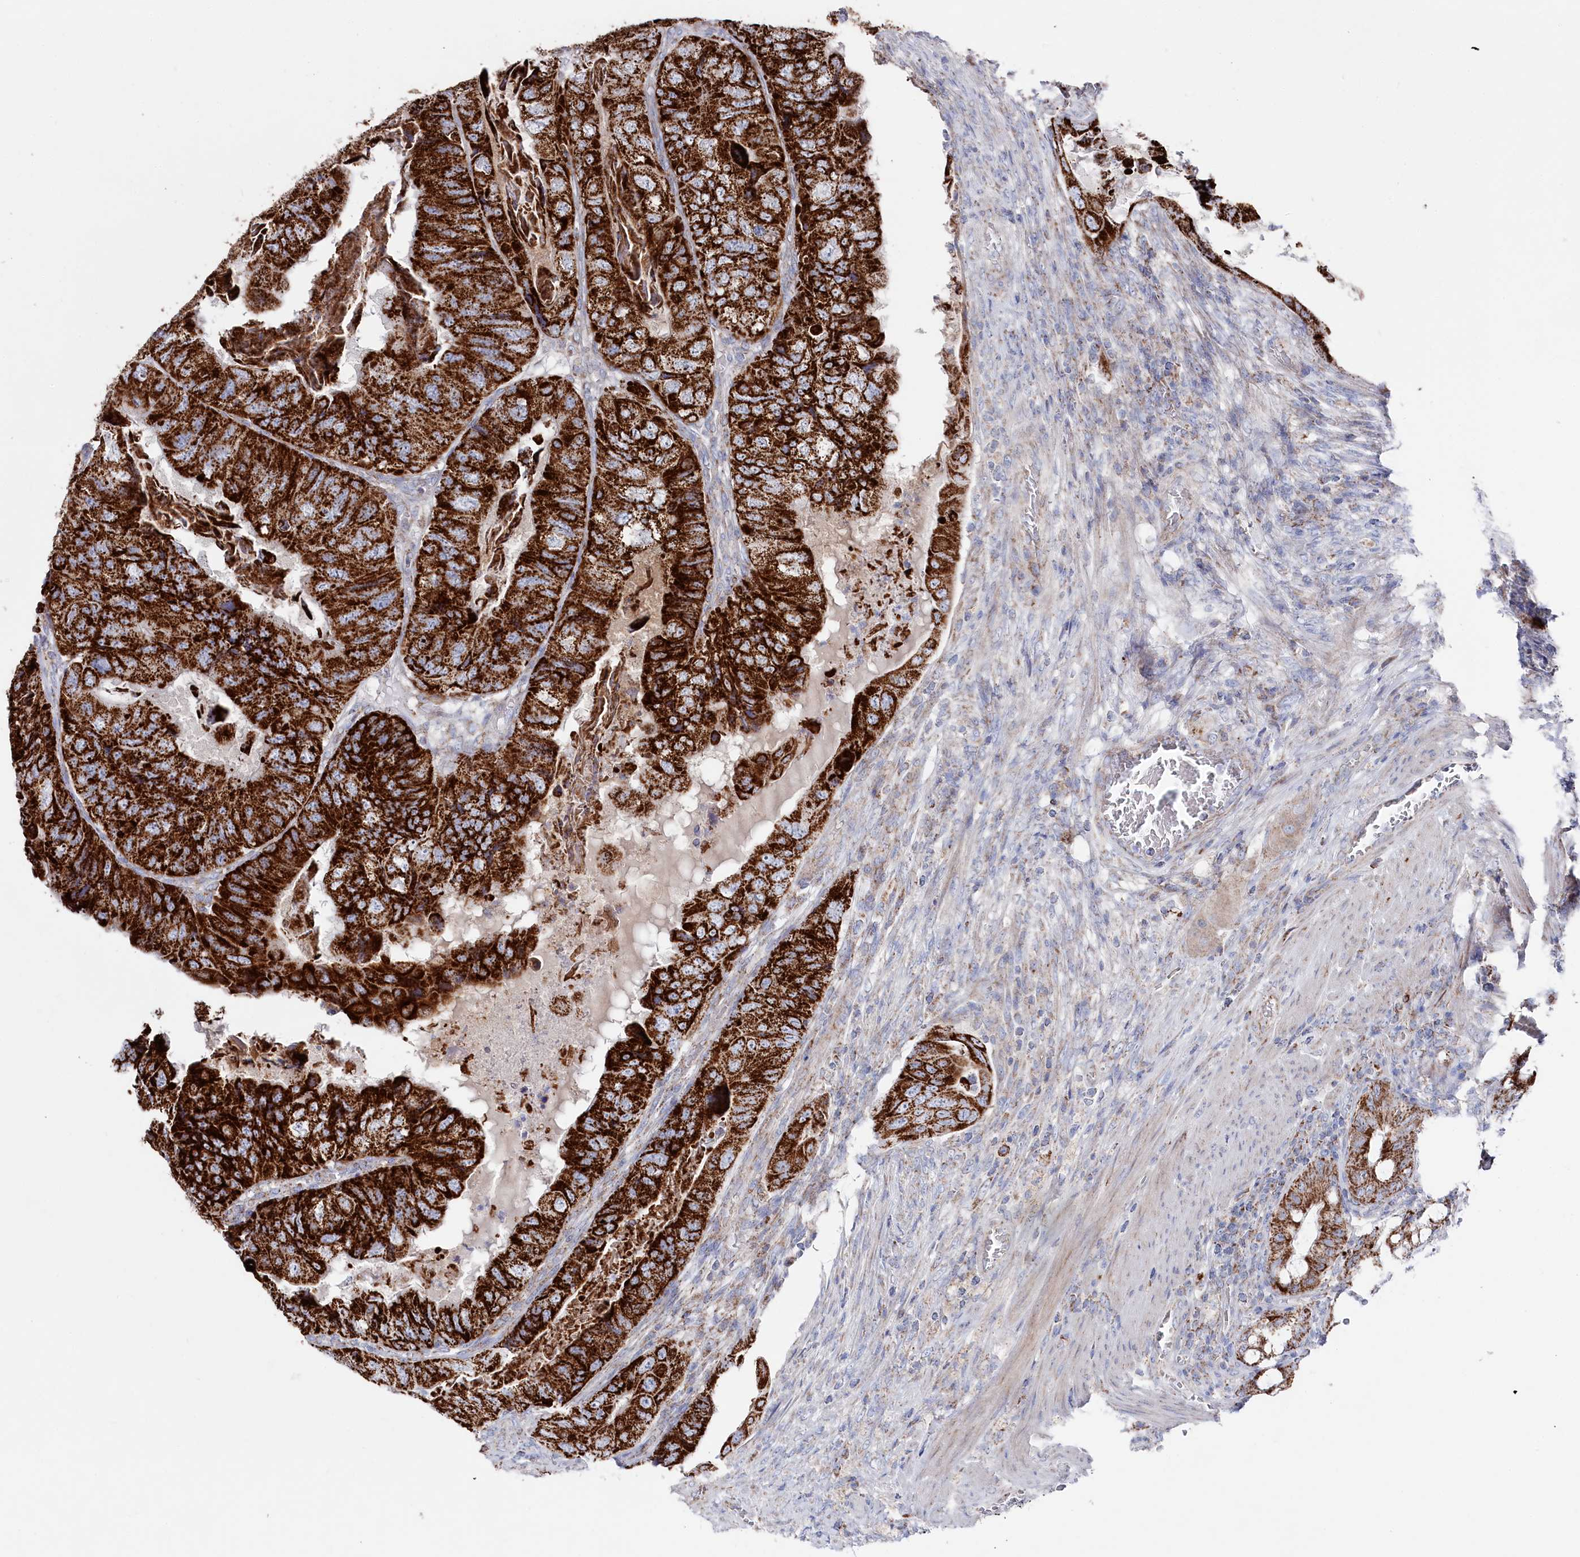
{"staining": {"intensity": "strong", "quantity": ">75%", "location": "cytoplasmic/membranous"}, "tissue": "colorectal cancer", "cell_type": "Tumor cells", "image_type": "cancer", "snomed": [{"axis": "morphology", "description": "Adenocarcinoma, NOS"}, {"axis": "topography", "description": "Rectum"}], "caption": "Immunohistochemistry (IHC) of human colorectal adenocarcinoma displays high levels of strong cytoplasmic/membranous staining in about >75% of tumor cells.", "gene": "GLS2", "patient": {"sex": "male", "age": 63}}